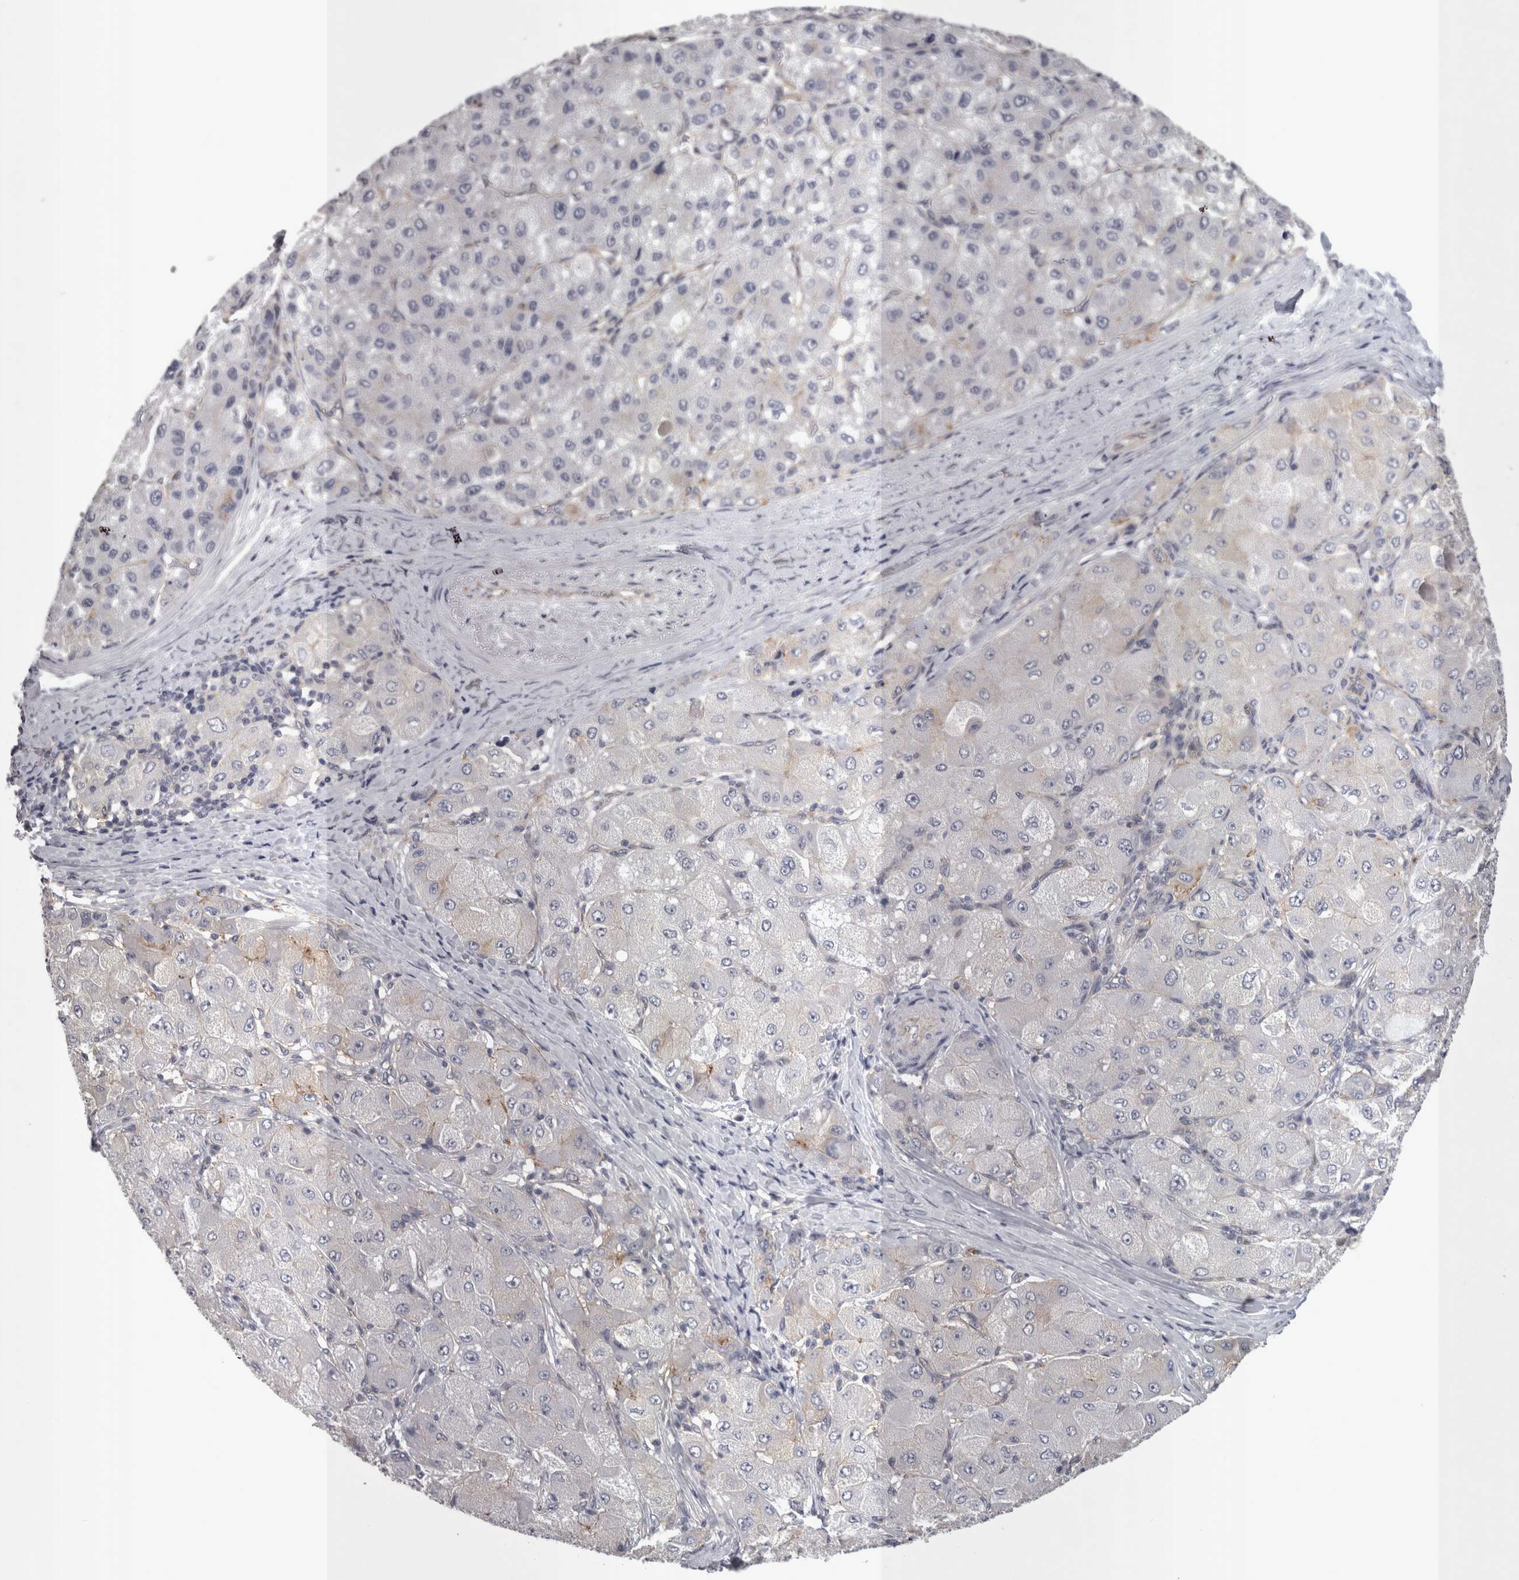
{"staining": {"intensity": "negative", "quantity": "none", "location": "none"}, "tissue": "liver cancer", "cell_type": "Tumor cells", "image_type": "cancer", "snomed": [{"axis": "morphology", "description": "Carcinoma, Hepatocellular, NOS"}, {"axis": "topography", "description": "Liver"}], "caption": "Tumor cells are negative for protein expression in human liver hepatocellular carcinoma.", "gene": "LYZL6", "patient": {"sex": "male", "age": 80}}